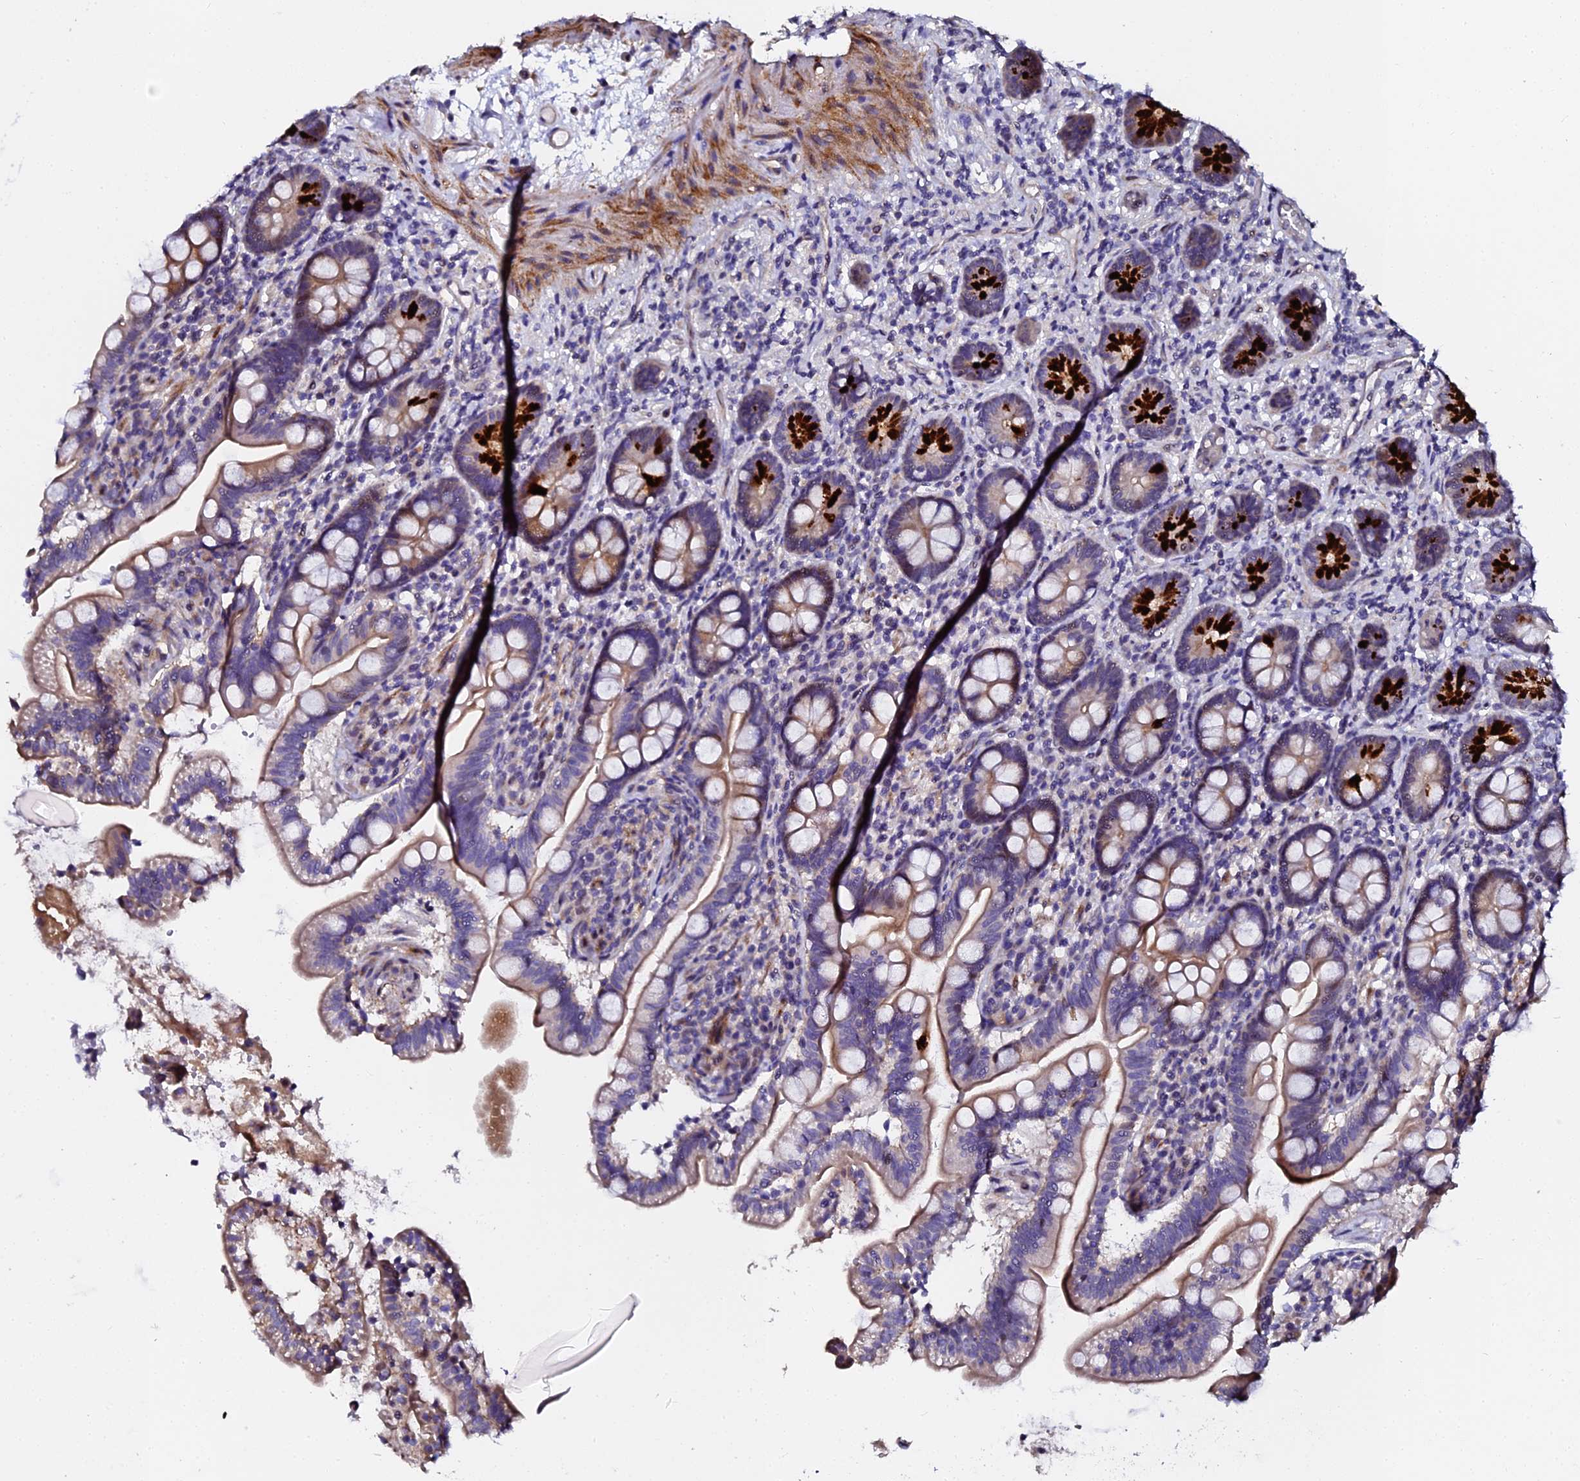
{"staining": {"intensity": "strong", "quantity": "<25%", "location": "cytoplasmic/membranous"}, "tissue": "small intestine", "cell_type": "Glandular cells", "image_type": "normal", "snomed": [{"axis": "morphology", "description": "Normal tissue, NOS"}, {"axis": "topography", "description": "Small intestine"}], "caption": "Unremarkable small intestine reveals strong cytoplasmic/membranous expression in about <25% of glandular cells, visualized by immunohistochemistry.", "gene": "GPN3", "patient": {"sex": "female", "age": 64}}